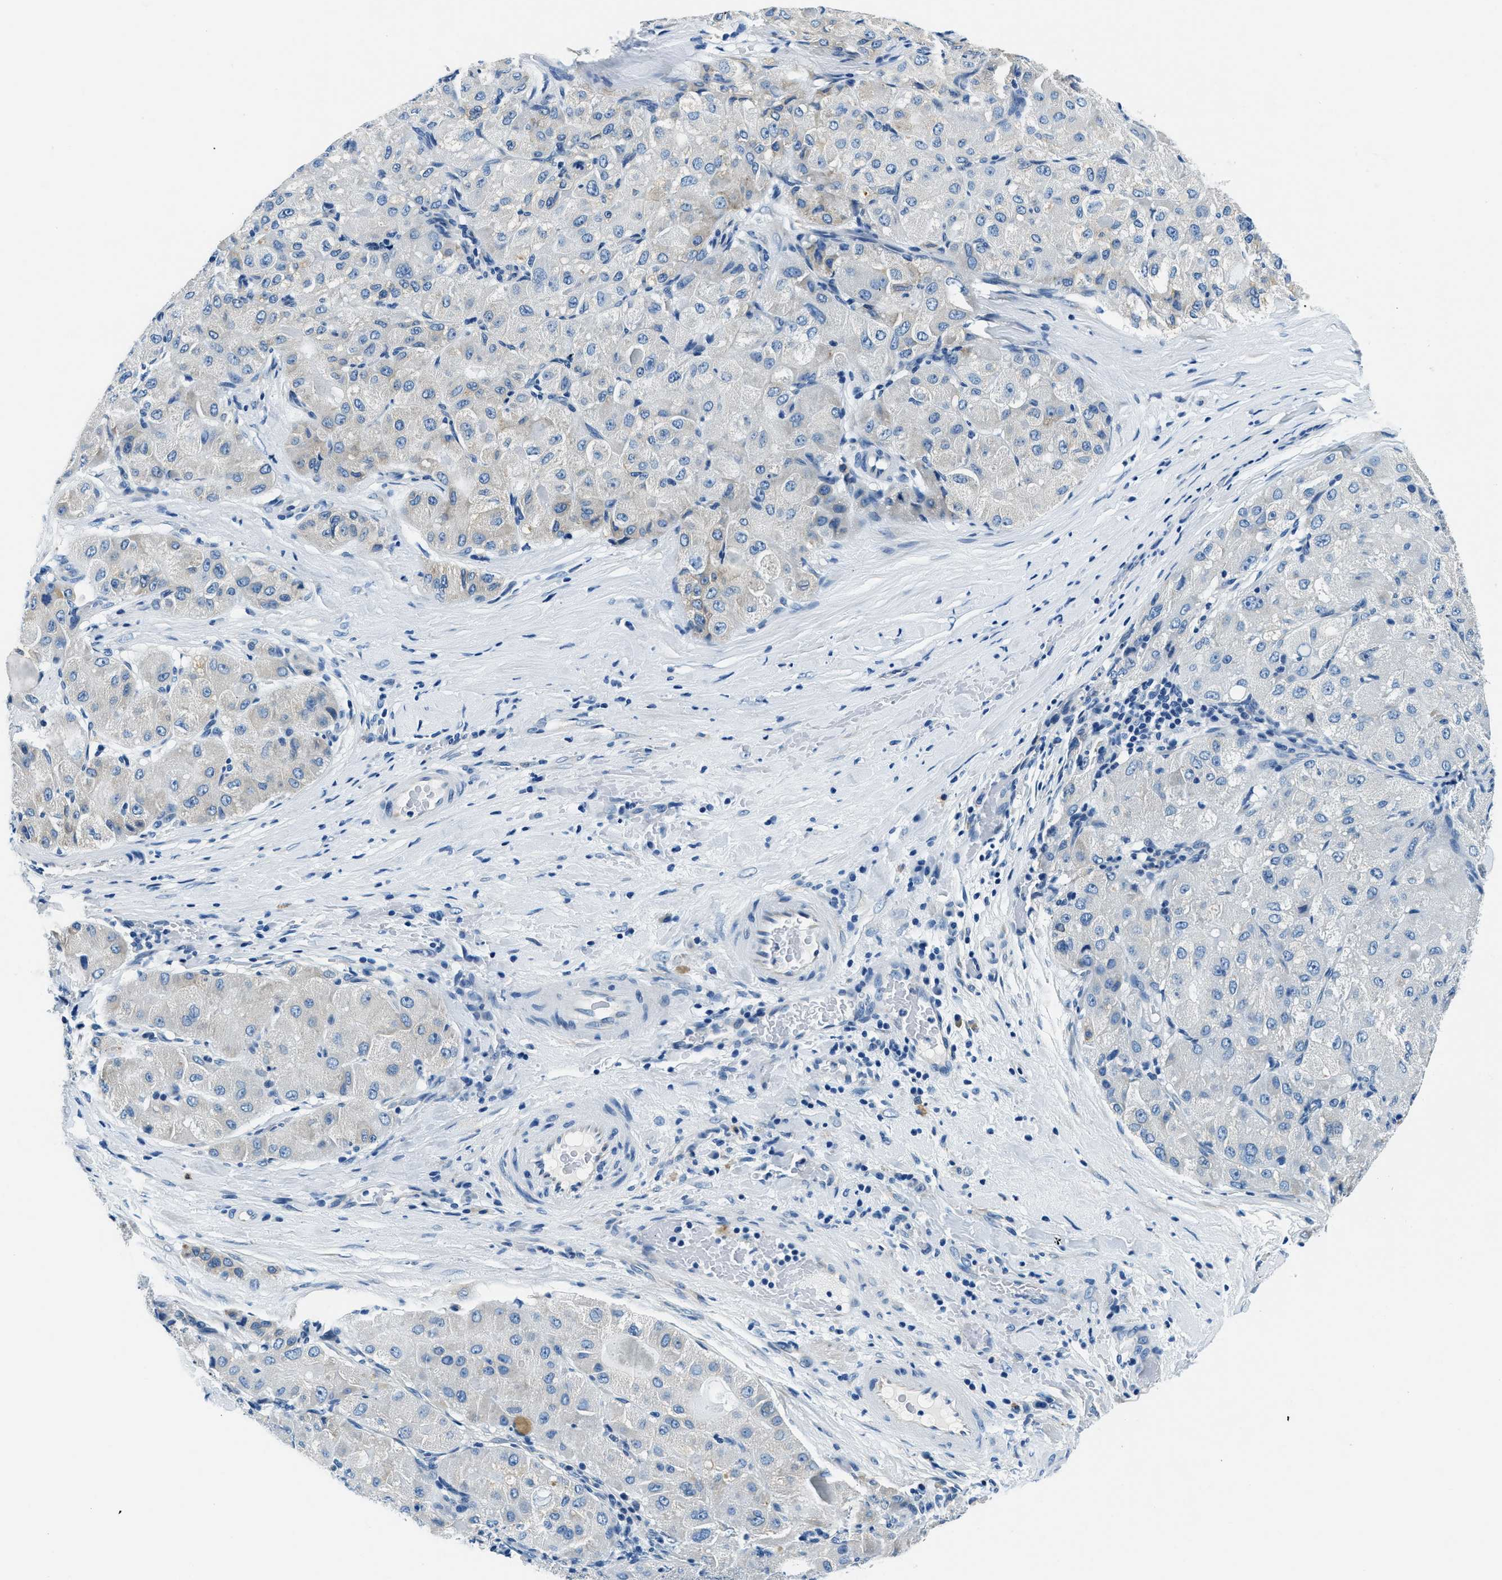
{"staining": {"intensity": "weak", "quantity": "<25%", "location": "cytoplasmic/membranous"}, "tissue": "liver cancer", "cell_type": "Tumor cells", "image_type": "cancer", "snomed": [{"axis": "morphology", "description": "Carcinoma, Hepatocellular, NOS"}, {"axis": "topography", "description": "Liver"}], "caption": "This is a histopathology image of IHC staining of liver hepatocellular carcinoma, which shows no staining in tumor cells.", "gene": "UBAC2", "patient": {"sex": "male", "age": 80}}